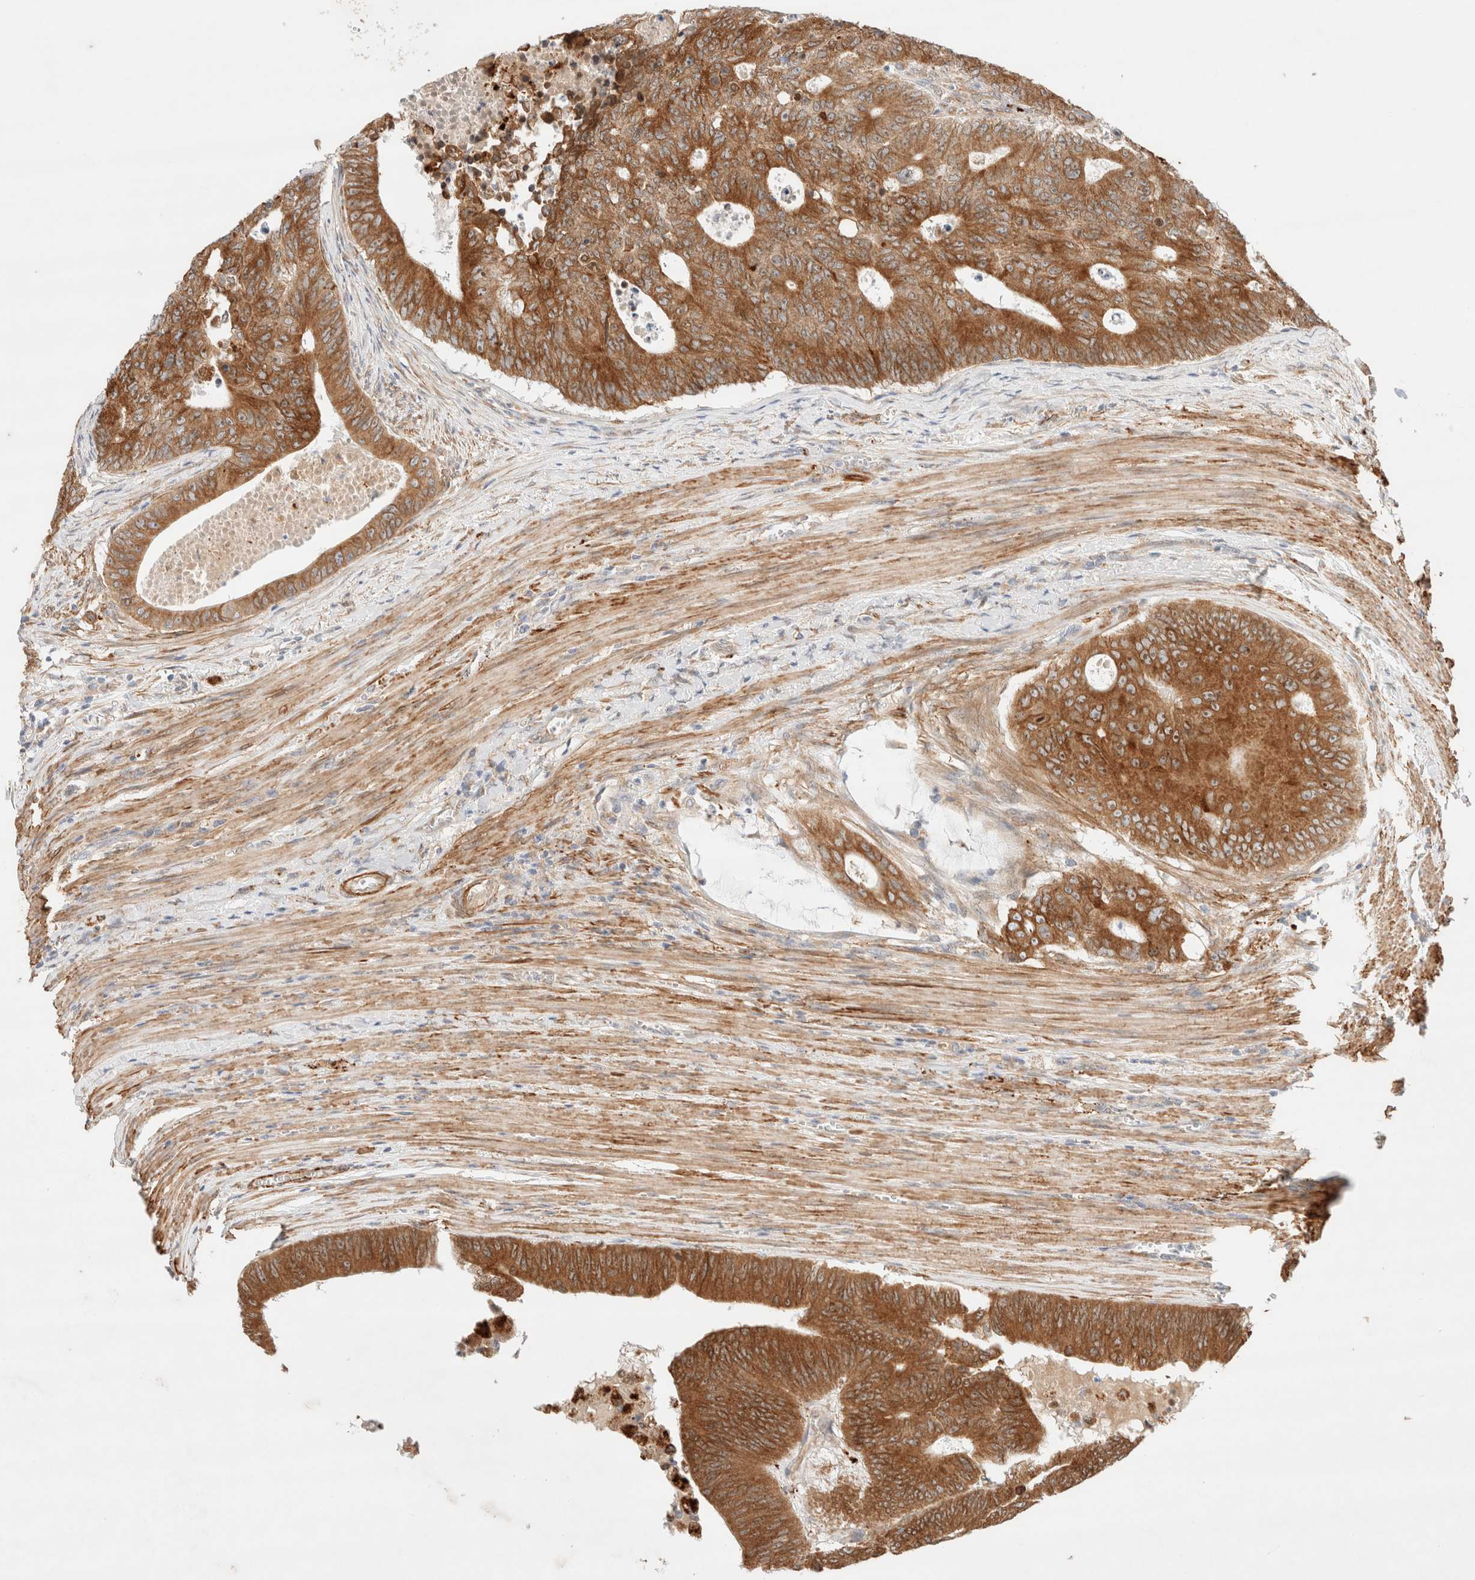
{"staining": {"intensity": "strong", "quantity": ">75%", "location": "cytoplasmic/membranous,nuclear"}, "tissue": "colorectal cancer", "cell_type": "Tumor cells", "image_type": "cancer", "snomed": [{"axis": "morphology", "description": "Adenocarcinoma, NOS"}, {"axis": "topography", "description": "Colon"}], "caption": "Protein expression analysis of human adenocarcinoma (colorectal) reveals strong cytoplasmic/membranous and nuclear expression in approximately >75% of tumor cells.", "gene": "RRP15", "patient": {"sex": "male", "age": 87}}